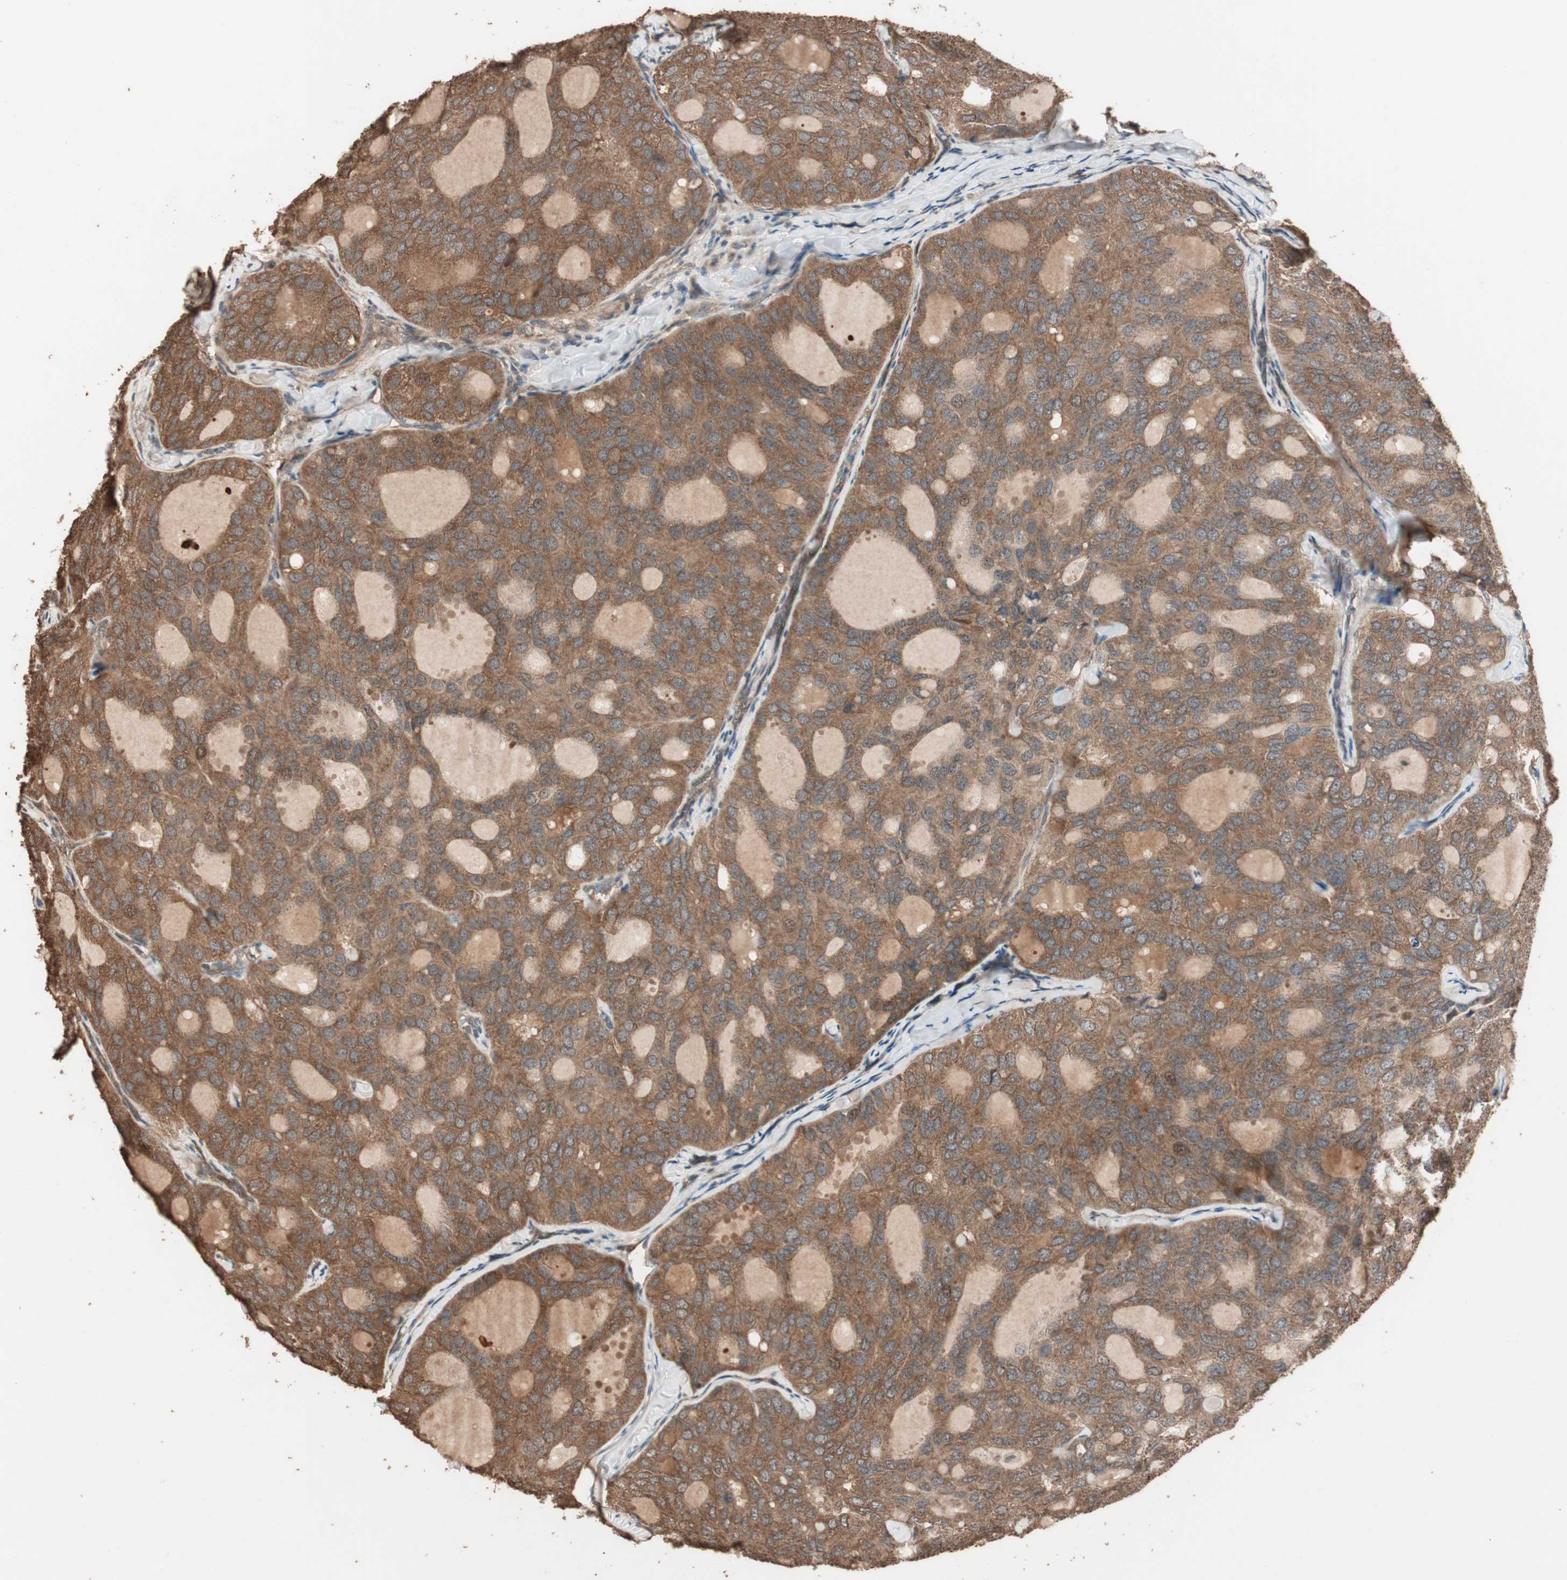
{"staining": {"intensity": "moderate", "quantity": ">75%", "location": "cytoplasmic/membranous"}, "tissue": "thyroid cancer", "cell_type": "Tumor cells", "image_type": "cancer", "snomed": [{"axis": "morphology", "description": "Follicular adenoma carcinoma, NOS"}, {"axis": "topography", "description": "Thyroid gland"}], "caption": "Approximately >75% of tumor cells in human thyroid cancer demonstrate moderate cytoplasmic/membranous protein staining as visualized by brown immunohistochemical staining.", "gene": "USP20", "patient": {"sex": "male", "age": 75}}